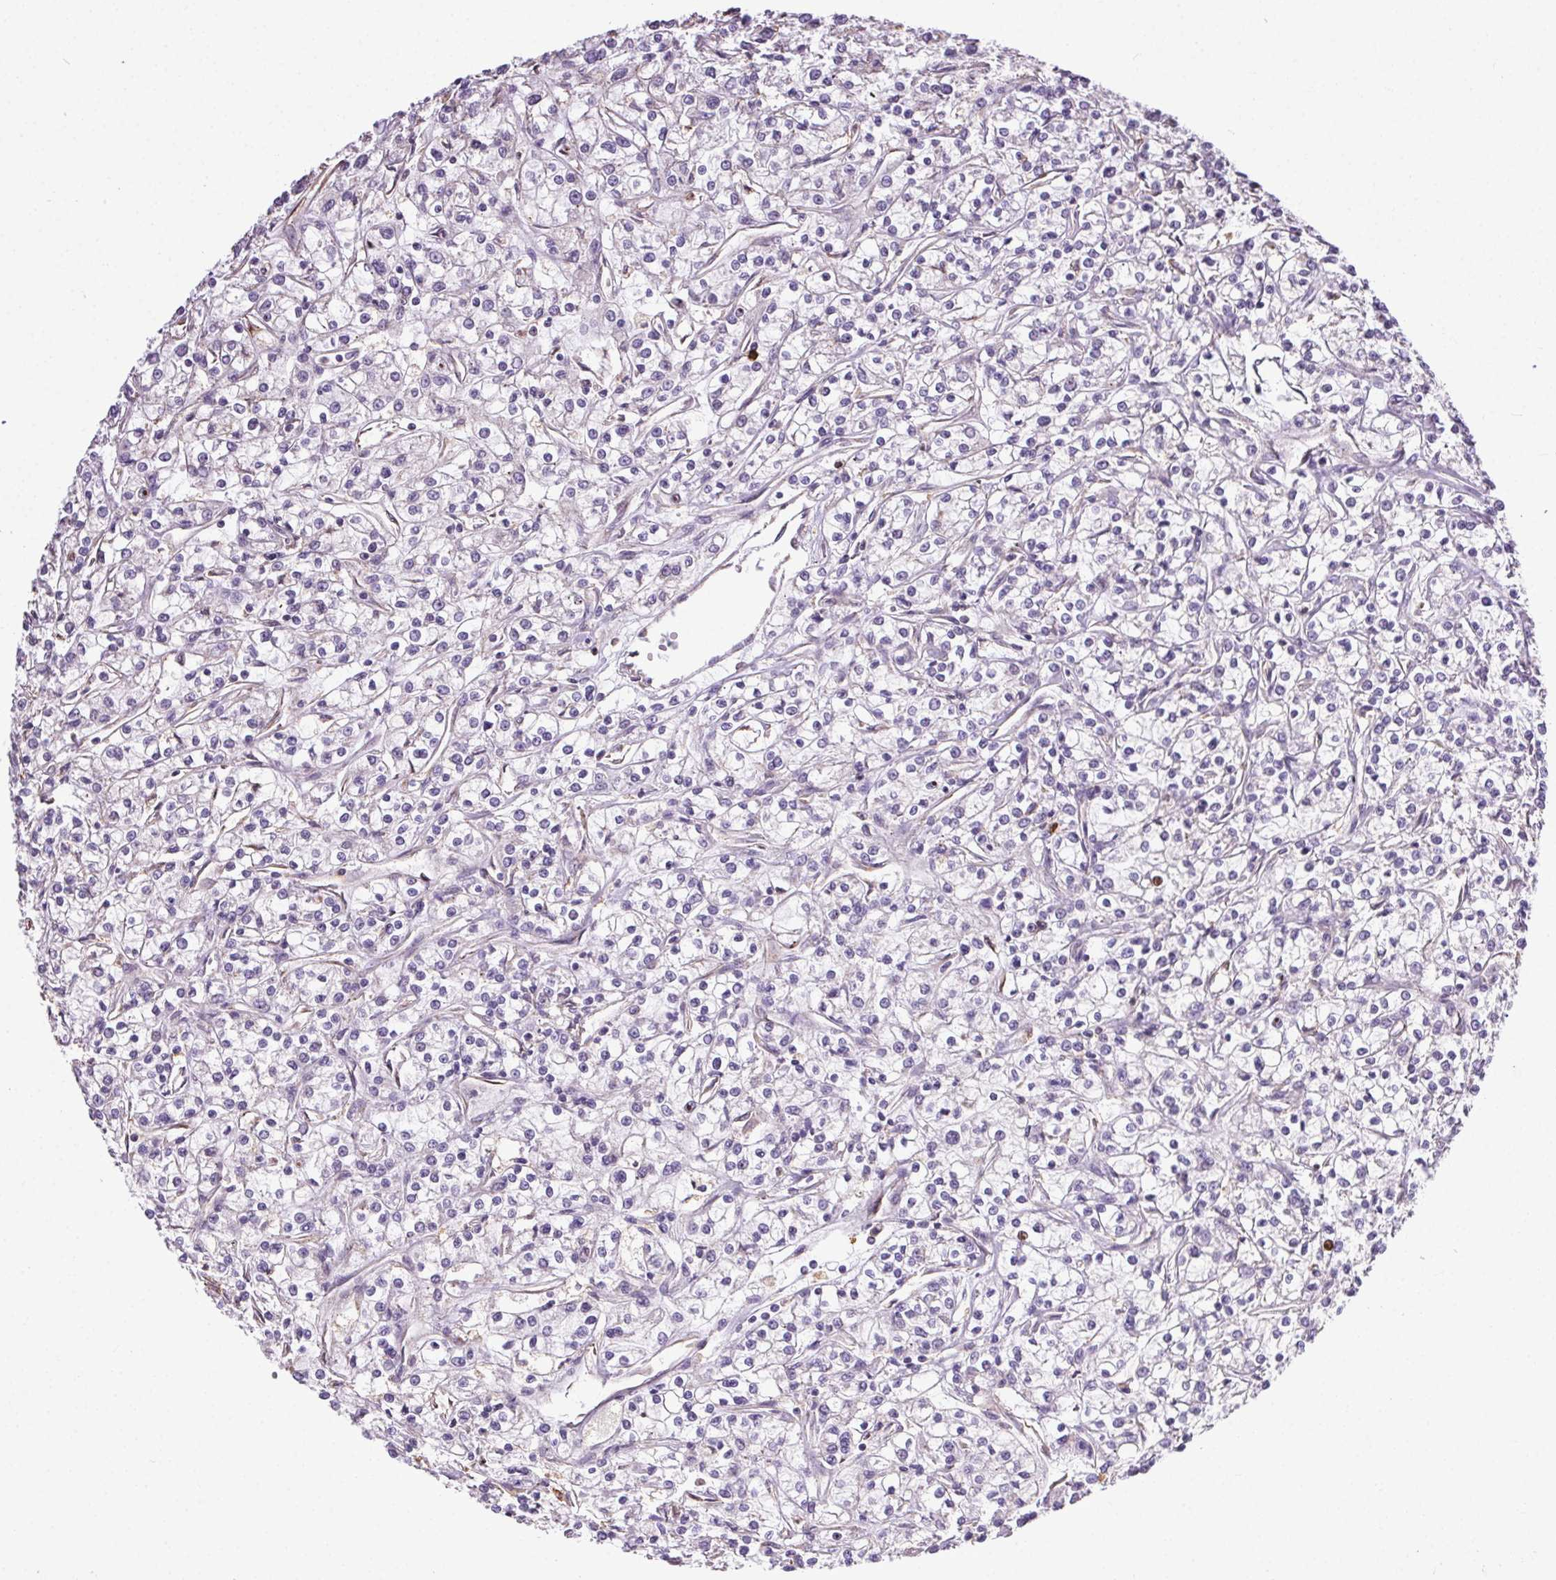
{"staining": {"intensity": "negative", "quantity": "none", "location": "none"}, "tissue": "renal cancer", "cell_type": "Tumor cells", "image_type": "cancer", "snomed": [{"axis": "morphology", "description": "Adenocarcinoma, NOS"}, {"axis": "topography", "description": "Kidney"}], "caption": "Immunohistochemistry (IHC) of renal cancer (adenocarcinoma) exhibits no positivity in tumor cells.", "gene": "SNX31", "patient": {"sex": "female", "age": 59}}